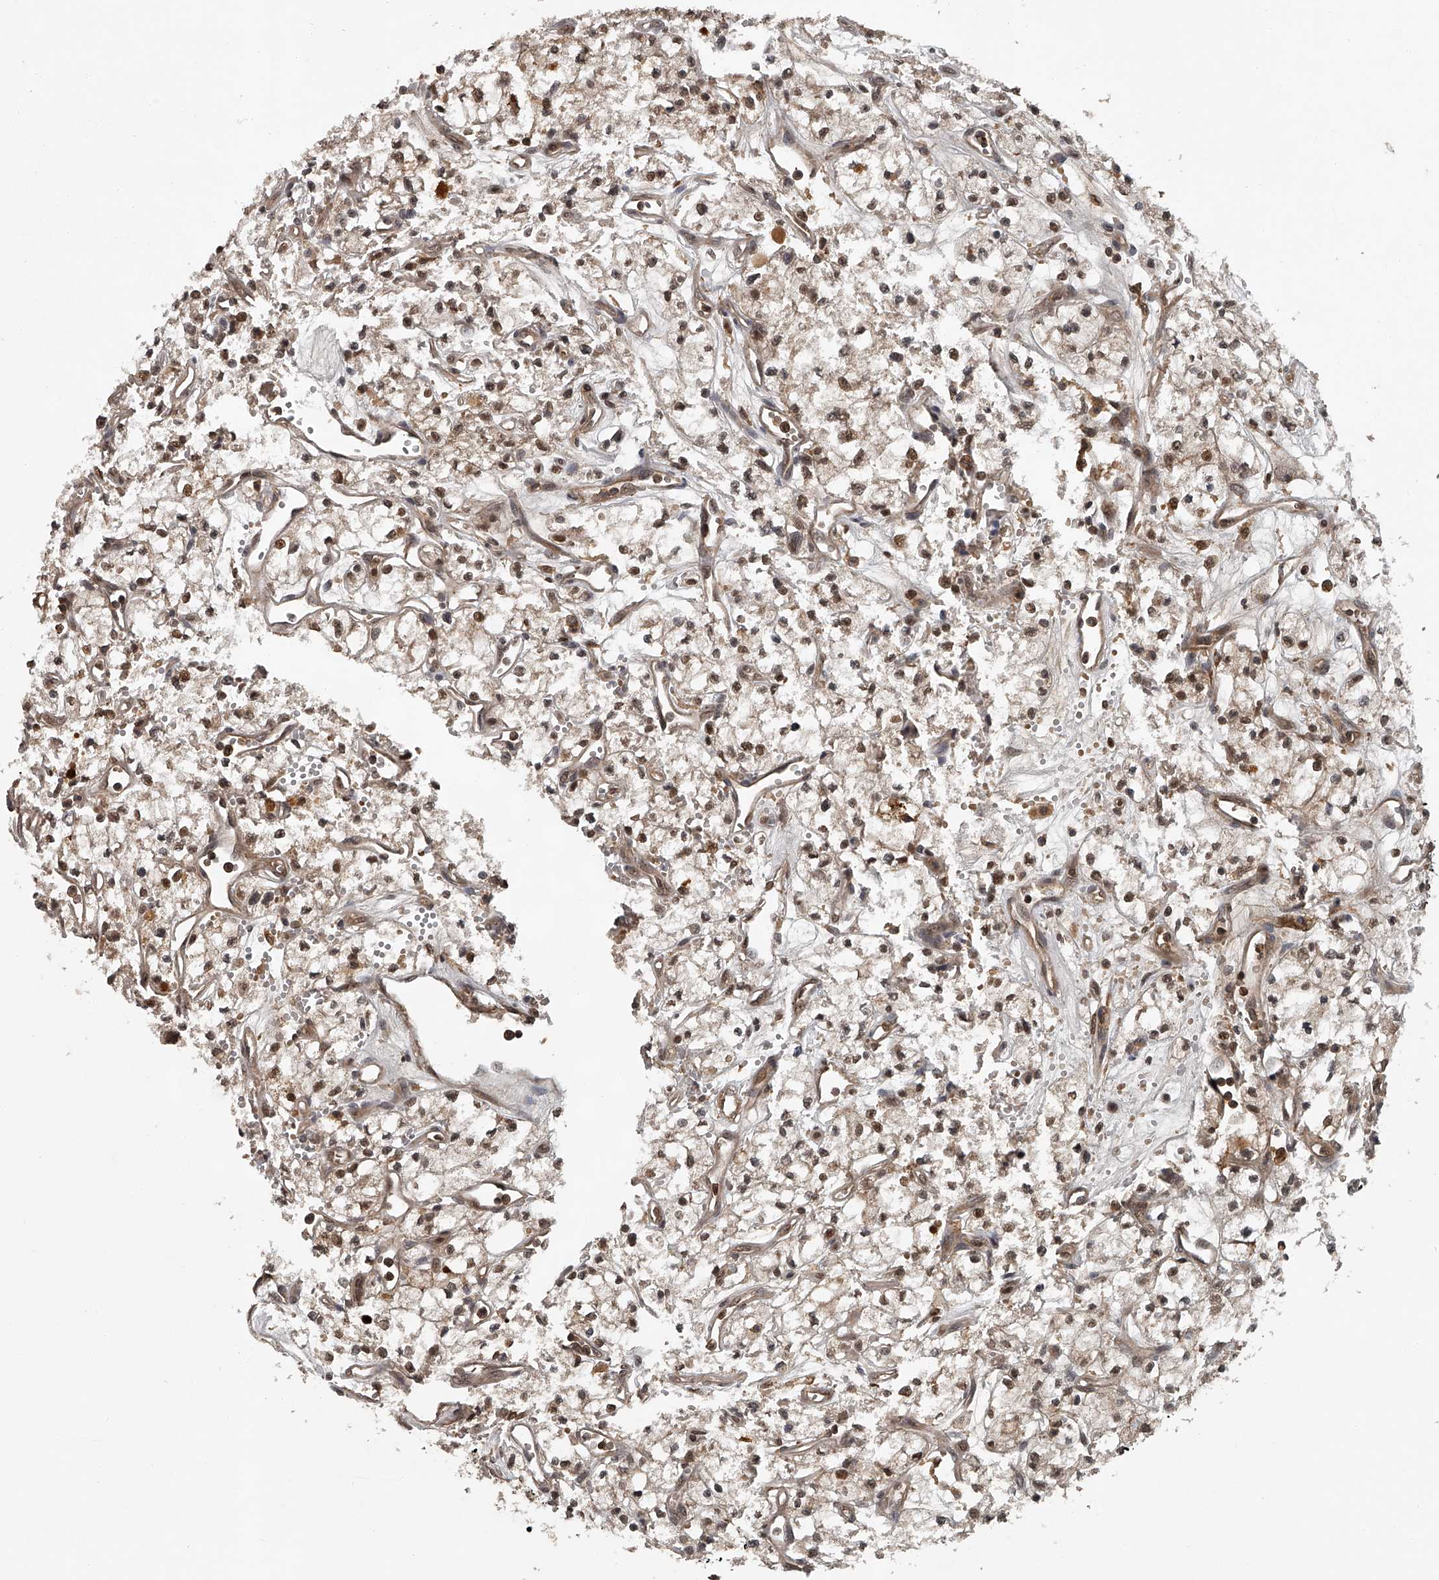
{"staining": {"intensity": "moderate", "quantity": ">75%", "location": "cytoplasmic/membranous,nuclear"}, "tissue": "renal cancer", "cell_type": "Tumor cells", "image_type": "cancer", "snomed": [{"axis": "morphology", "description": "Adenocarcinoma, NOS"}, {"axis": "topography", "description": "Kidney"}], "caption": "Immunohistochemistry (IHC) image of neoplastic tissue: renal adenocarcinoma stained using immunohistochemistry (IHC) displays medium levels of moderate protein expression localized specifically in the cytoplasmic/membranous and nuclear of tumor cells, appearing as a cytoplasmic/membranous and nuclear brown color.", "gene": "PLEKHG1", "patient": {"sex": "male", "age": 59}}